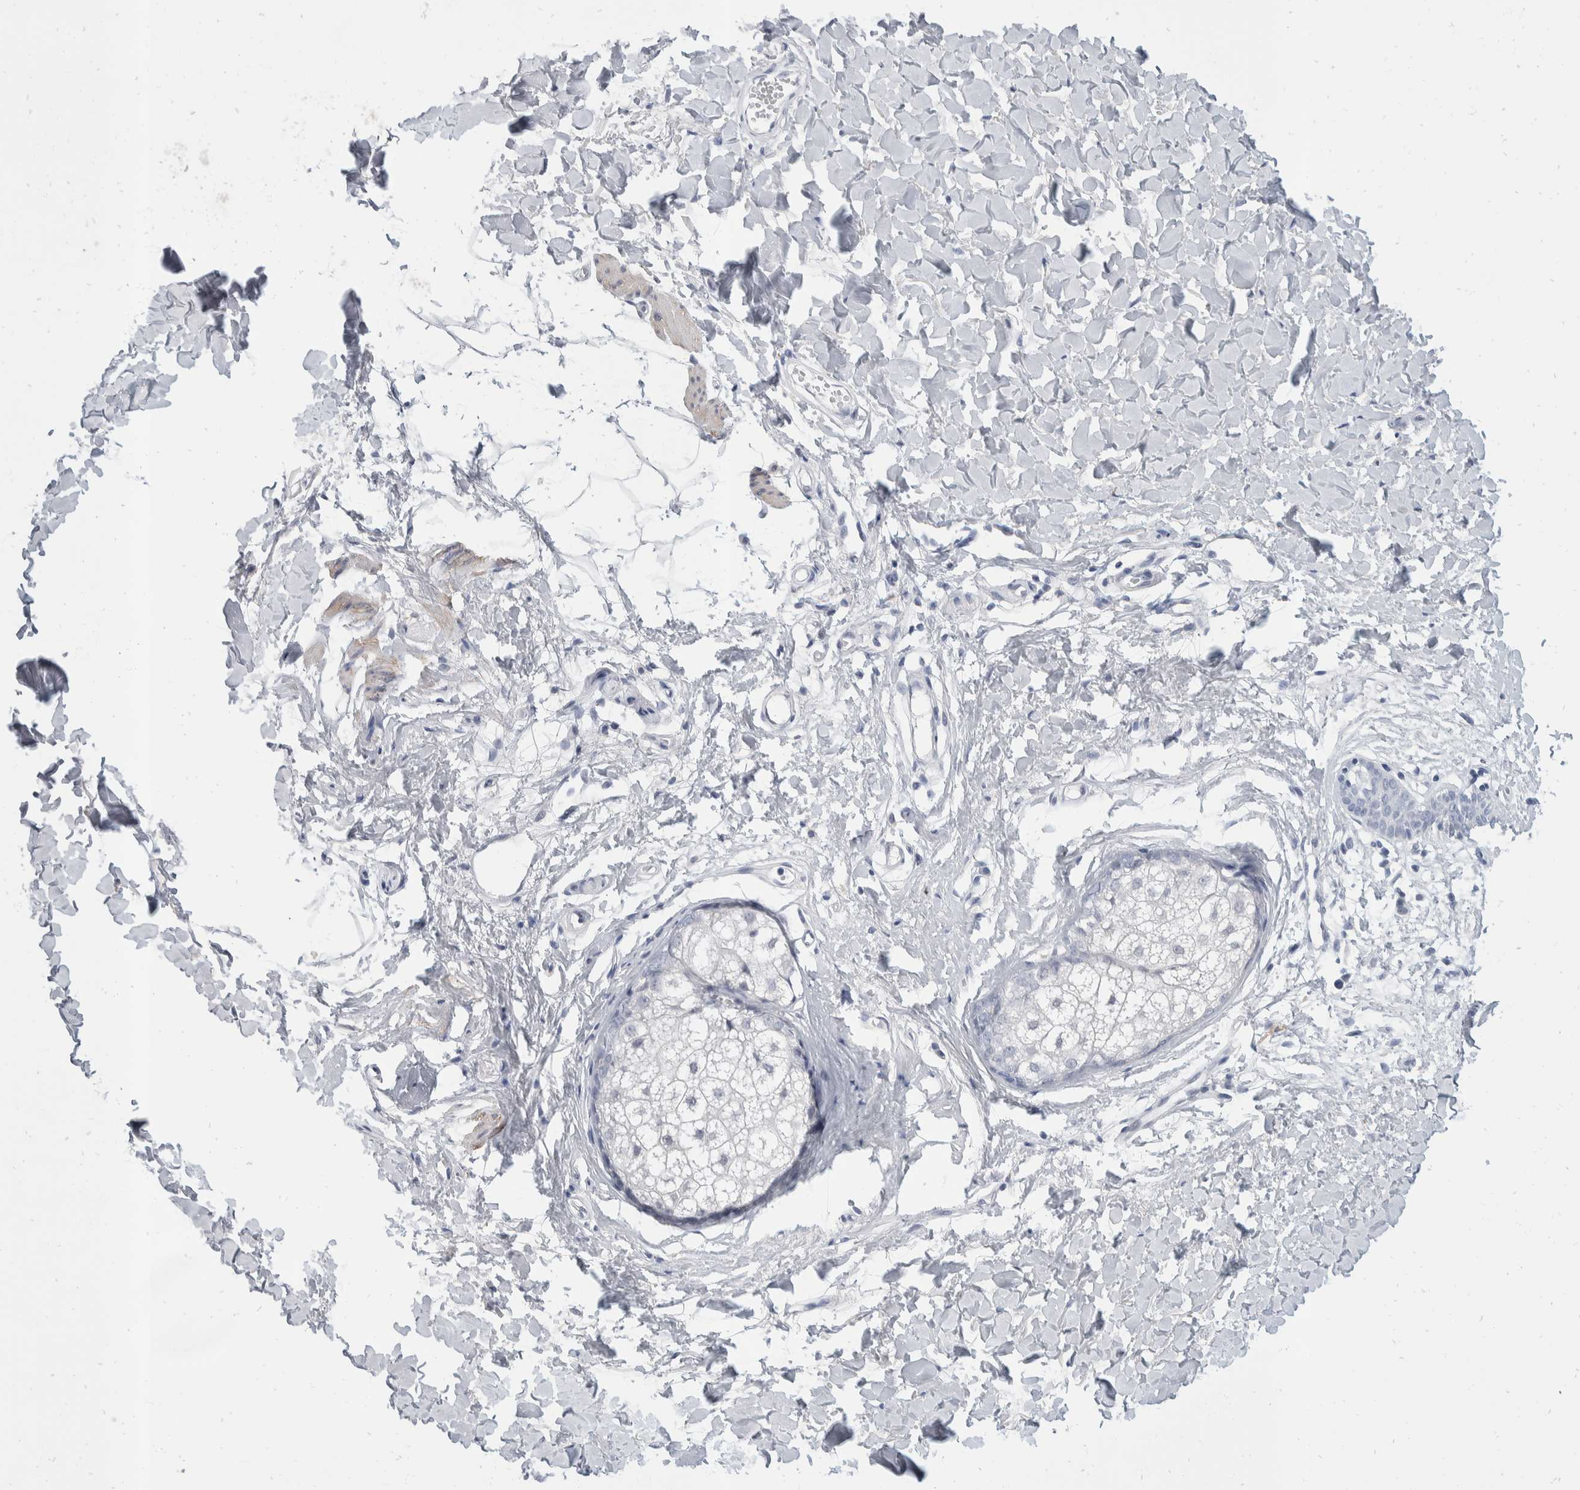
{"staining": {"intensity": "negative", "quantity": "none", "location": "none"}, "tissue": "skin", "cell_type": "Fibroblasts", "image_type": "normal", "snomed": [{"axis": "morphology", "description": "Normal tissue, NOS"}, {"axis": "topography", "description": "Skin"}], "caption": "DAB (3,3'-diaminobenzidine) immunohistochemical staining of benign skin displays no significant expression in fibroblasts. Brightfield microscopy of IHC stained with DAB (brown) and hematoxylin (blue), captured at high magnification.", "gene": "CATSPERD", "patient": {"sex": "female", "age": 46}}